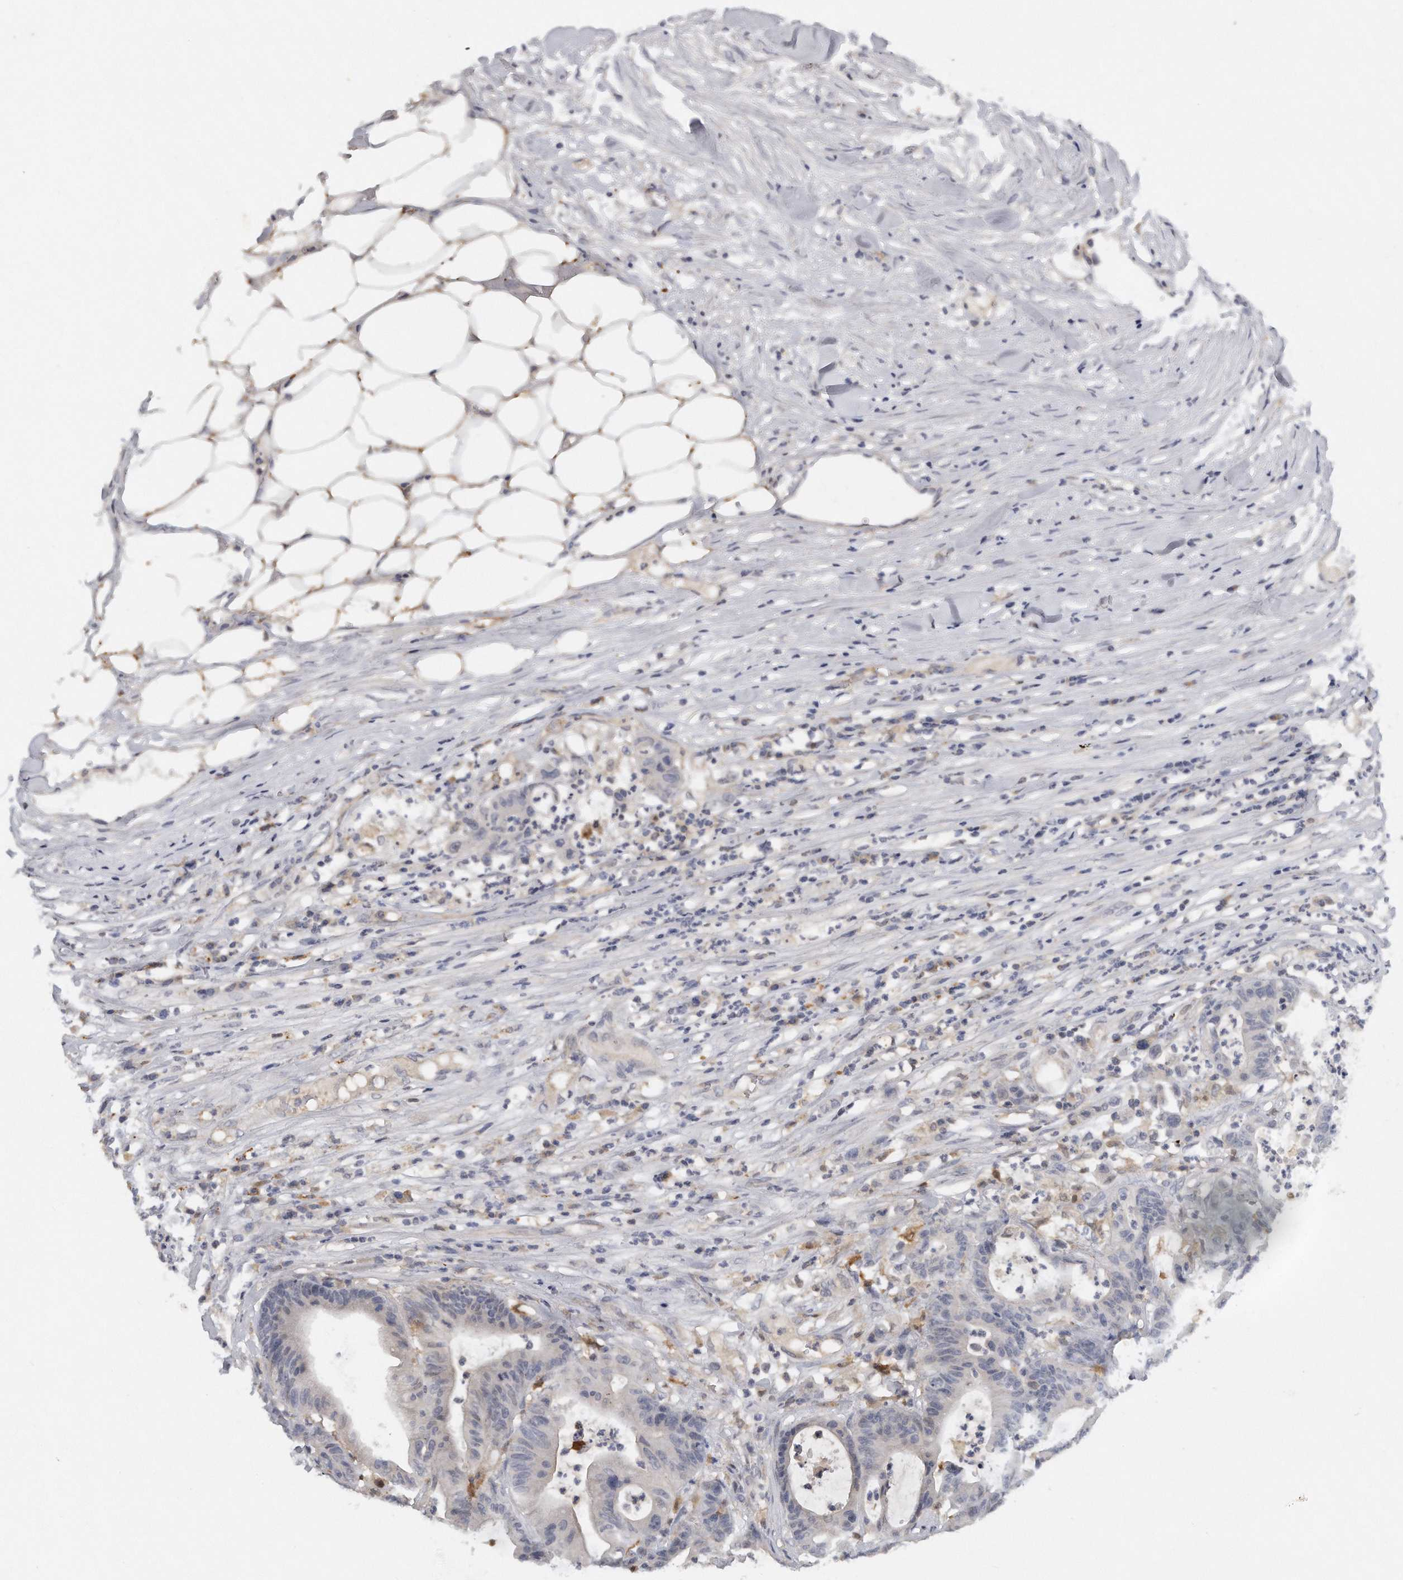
{"staining": {"intensity": "negative", "quantity": "none", "location": "none"}, "tissue": "colorectal cancer", "cell_type": "Tumor cells", "image_type": "cancer", "snomed": [{"axis": "morphology", "description": "Adenocarcinoma, NOS"}, {"axis": "topography", "description": "Colon"}], "caption": "Human colorectal adenocarcinoma stained for a protein using IHC reveals no expression in tumor cells.", "gene": "CAMK1", "patient": {"sex": "female", "age": 84}}